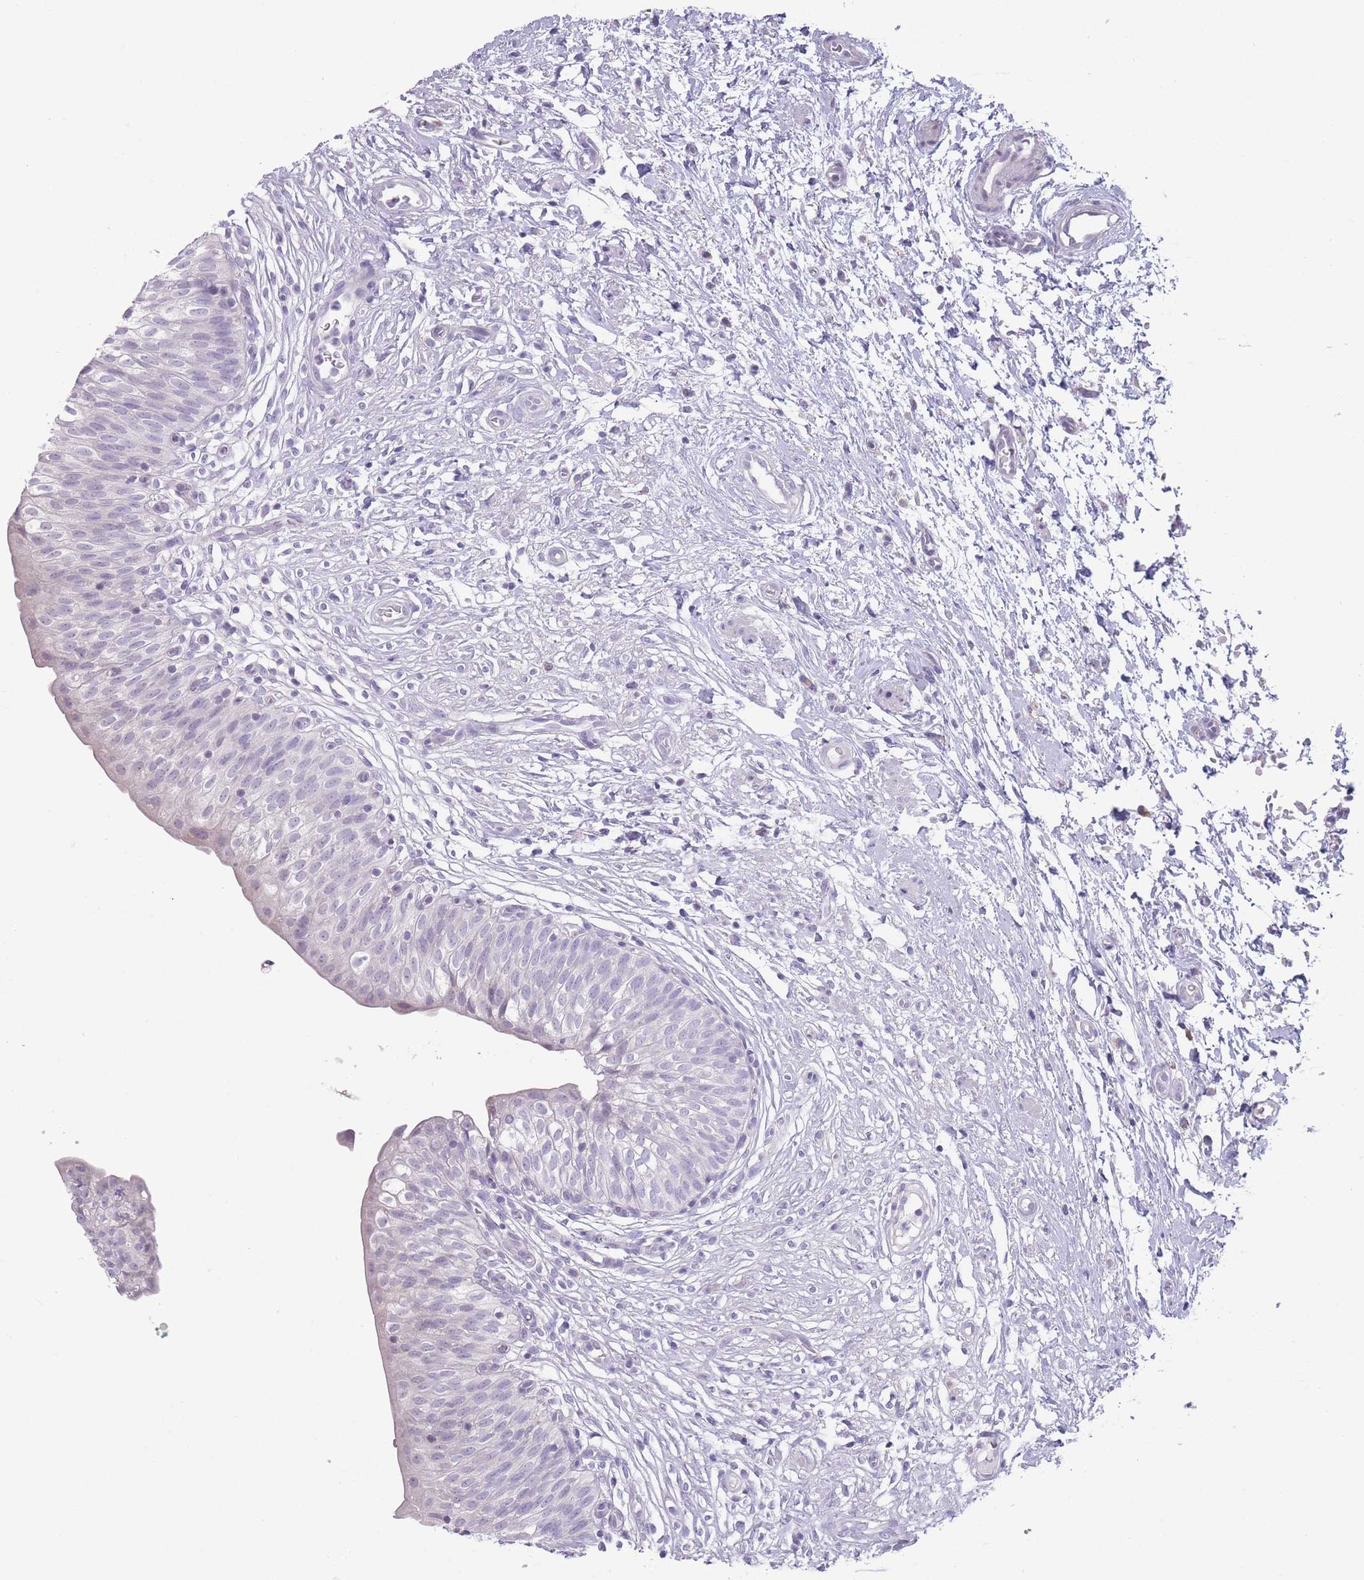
{"staining": {"intensity": "negative", "quantity": "none", "location": "none"}, "tissue": "urinary bladder", "cell_type": "Urothelial cells", "image_type": "normal", "snomed": [{"axis": "morphology", "description": "Normal tissue, NOS"}, {"axis": "topography", "description": "Urinary bladder"}], "caption": "IHC of normal urinary bladder exhibits no staining in urothelial cells.", "gene": "PAIP2B", "patient": {"sex": "male", "age": 55}}